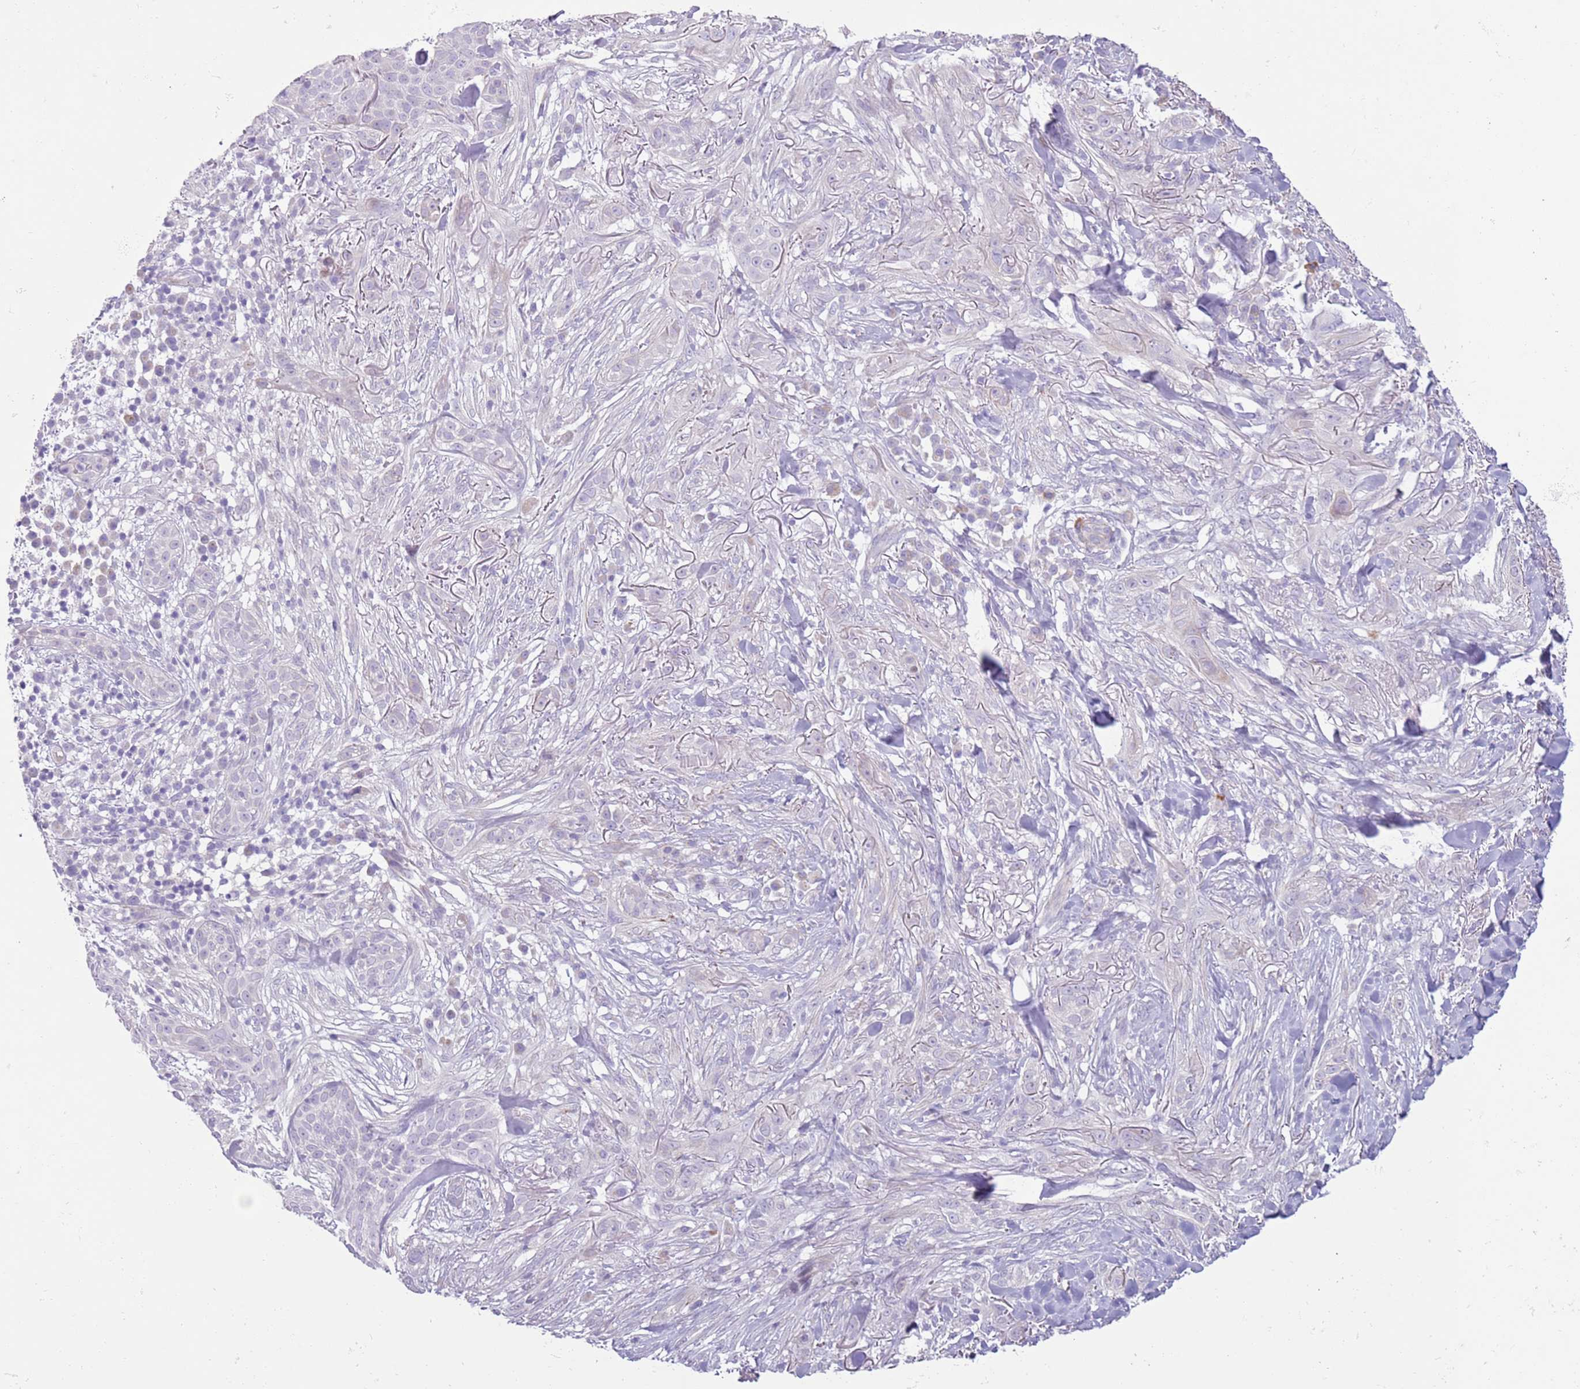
{"staining": {"intensity": "negative", "quantity": "none", "location": "none"}, "tissue": "skin cancer", "cell_type": "Tumor cells", "image_type": "cancer", "snomed": [{"axis": "morphology", "description": "Basal cell carcinoma"}, {"axis": "topography", "description": "Skin"}], "caption": "Immunohistochemistry (IHC) of skin cancer (basal cell carcinoma) exhibits no staining in tumor cells.", "gene": "ZNF239", "patient": {"sex": "male", "age": 72}}